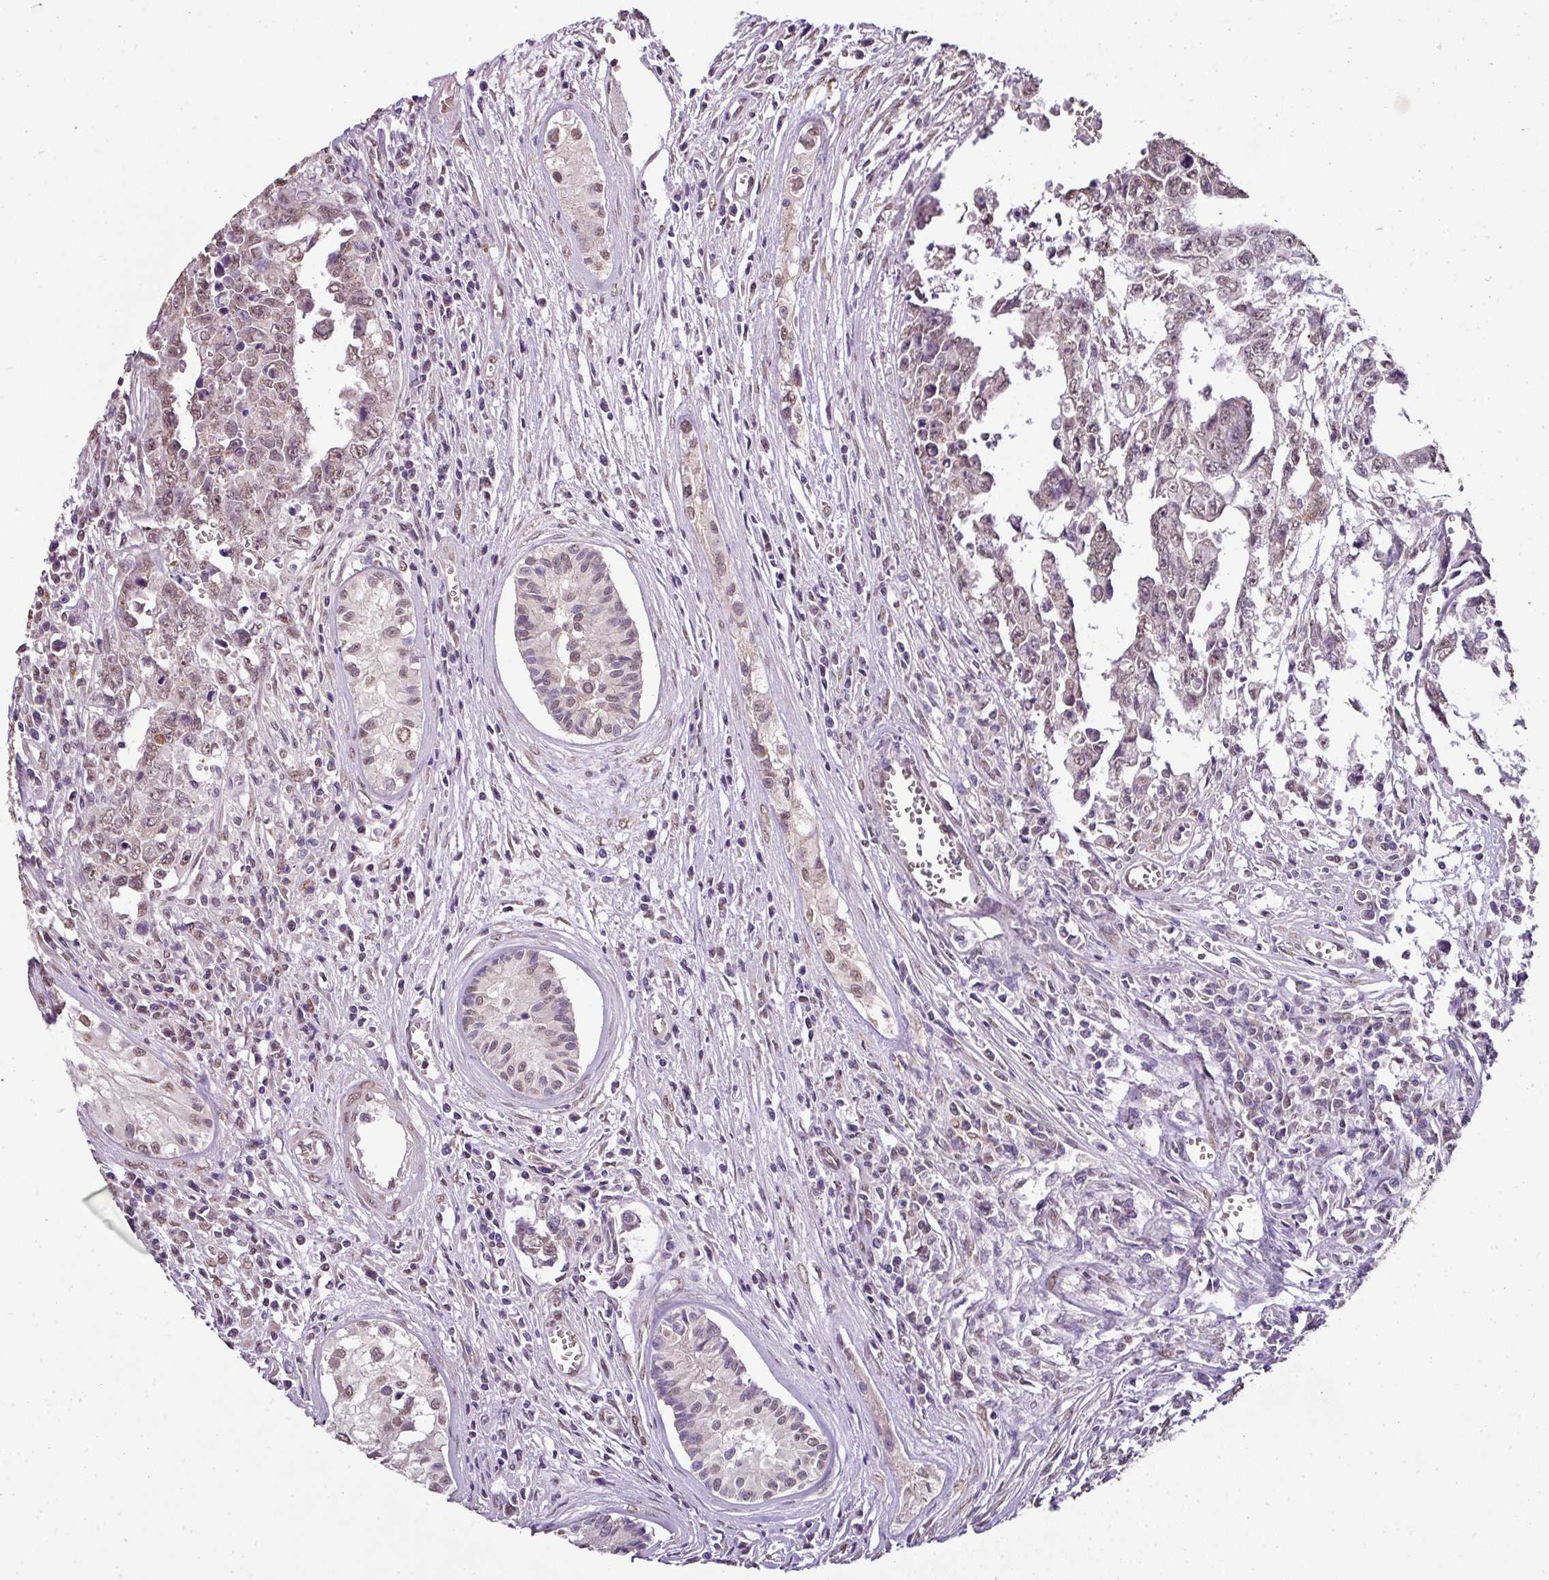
{"staining": {"intensity": "weak", "quantity": "25%-75%", "location": "nuclear"}, "tissue": "testis cancer", "cell_type": "Tumor cells", "image_type": "cancer", "snomed": [{"axis": "morphology", "description": "Carcinoma, Embryonal, NOS"}, {"axis": "topography", "description": "Testis"}], "caption": "Tumor cells reveal low levels of weak nuclear expression in approximately 25%-75% of cells in human testis cancer (embryonal carcinoma).", "gene": "JPH2", "patient": {"sex": "male", "age": 24}}